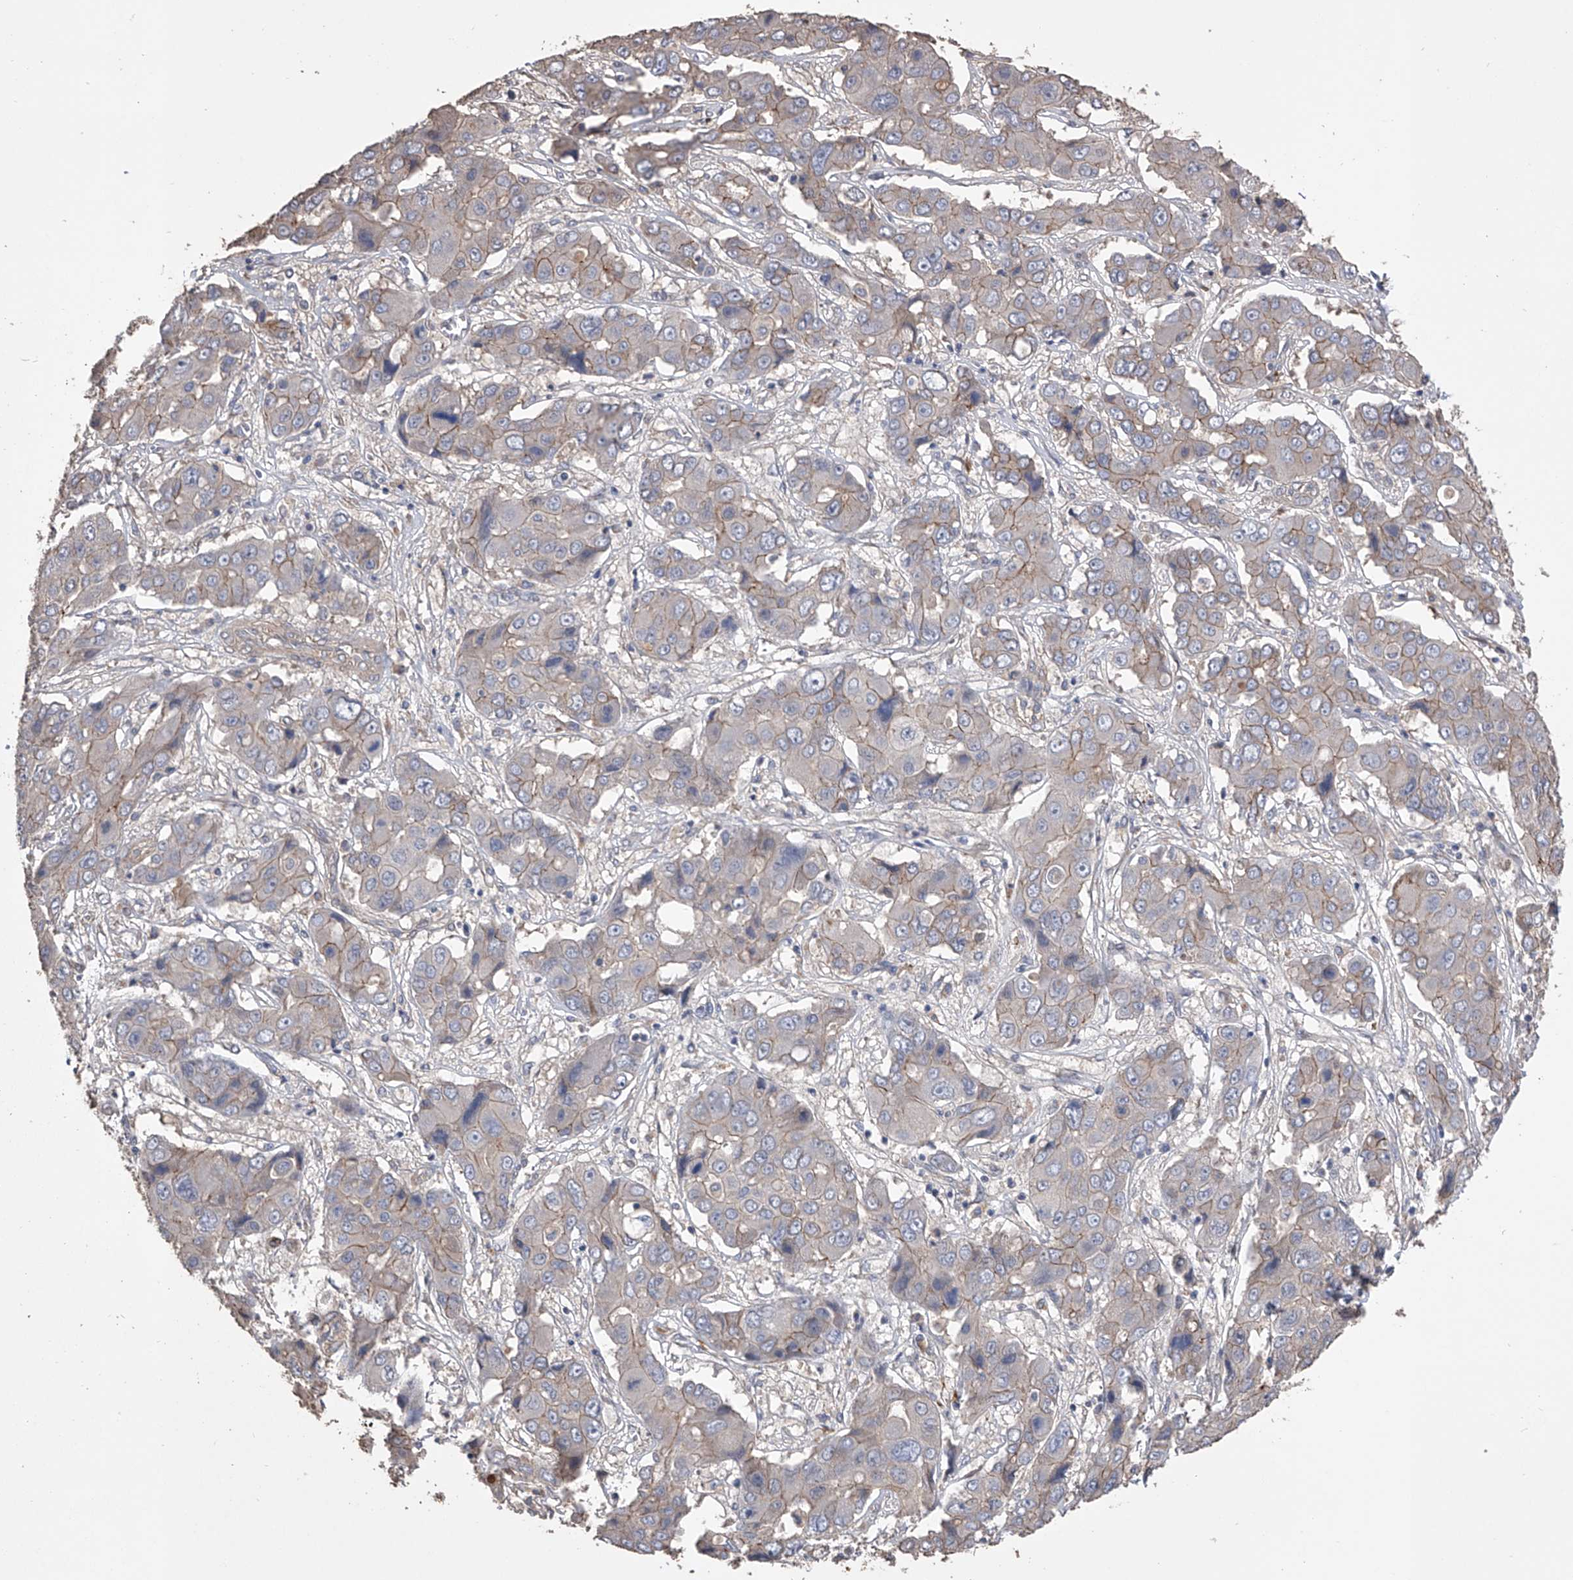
{"staining": {"intensity": "weak", "quantity": "<25%", "location": "cytoplasmic/membranous"}, "tissue": "liver cancer", "cell_type": "Tumor cells", "image_type": "cancer", "snomed": [{"axis": "morphology", "description": "Cholangiocarcinoma"}, {"axis": "topography", "description": "Liver"}], "caption": "Immunohistochemical staining of human cholangiocarcinoma (liver) displays no significant staining in tumor cells. The staining was performed using DAB (3,3'-diaminobenzidine) to visualize the protein expression in brown, while the nuclei were stained in blue with hematoxylin (Magnification: 20x).", "gene": "ZNF343", "patient": {"sex": "male", "age": 67}}